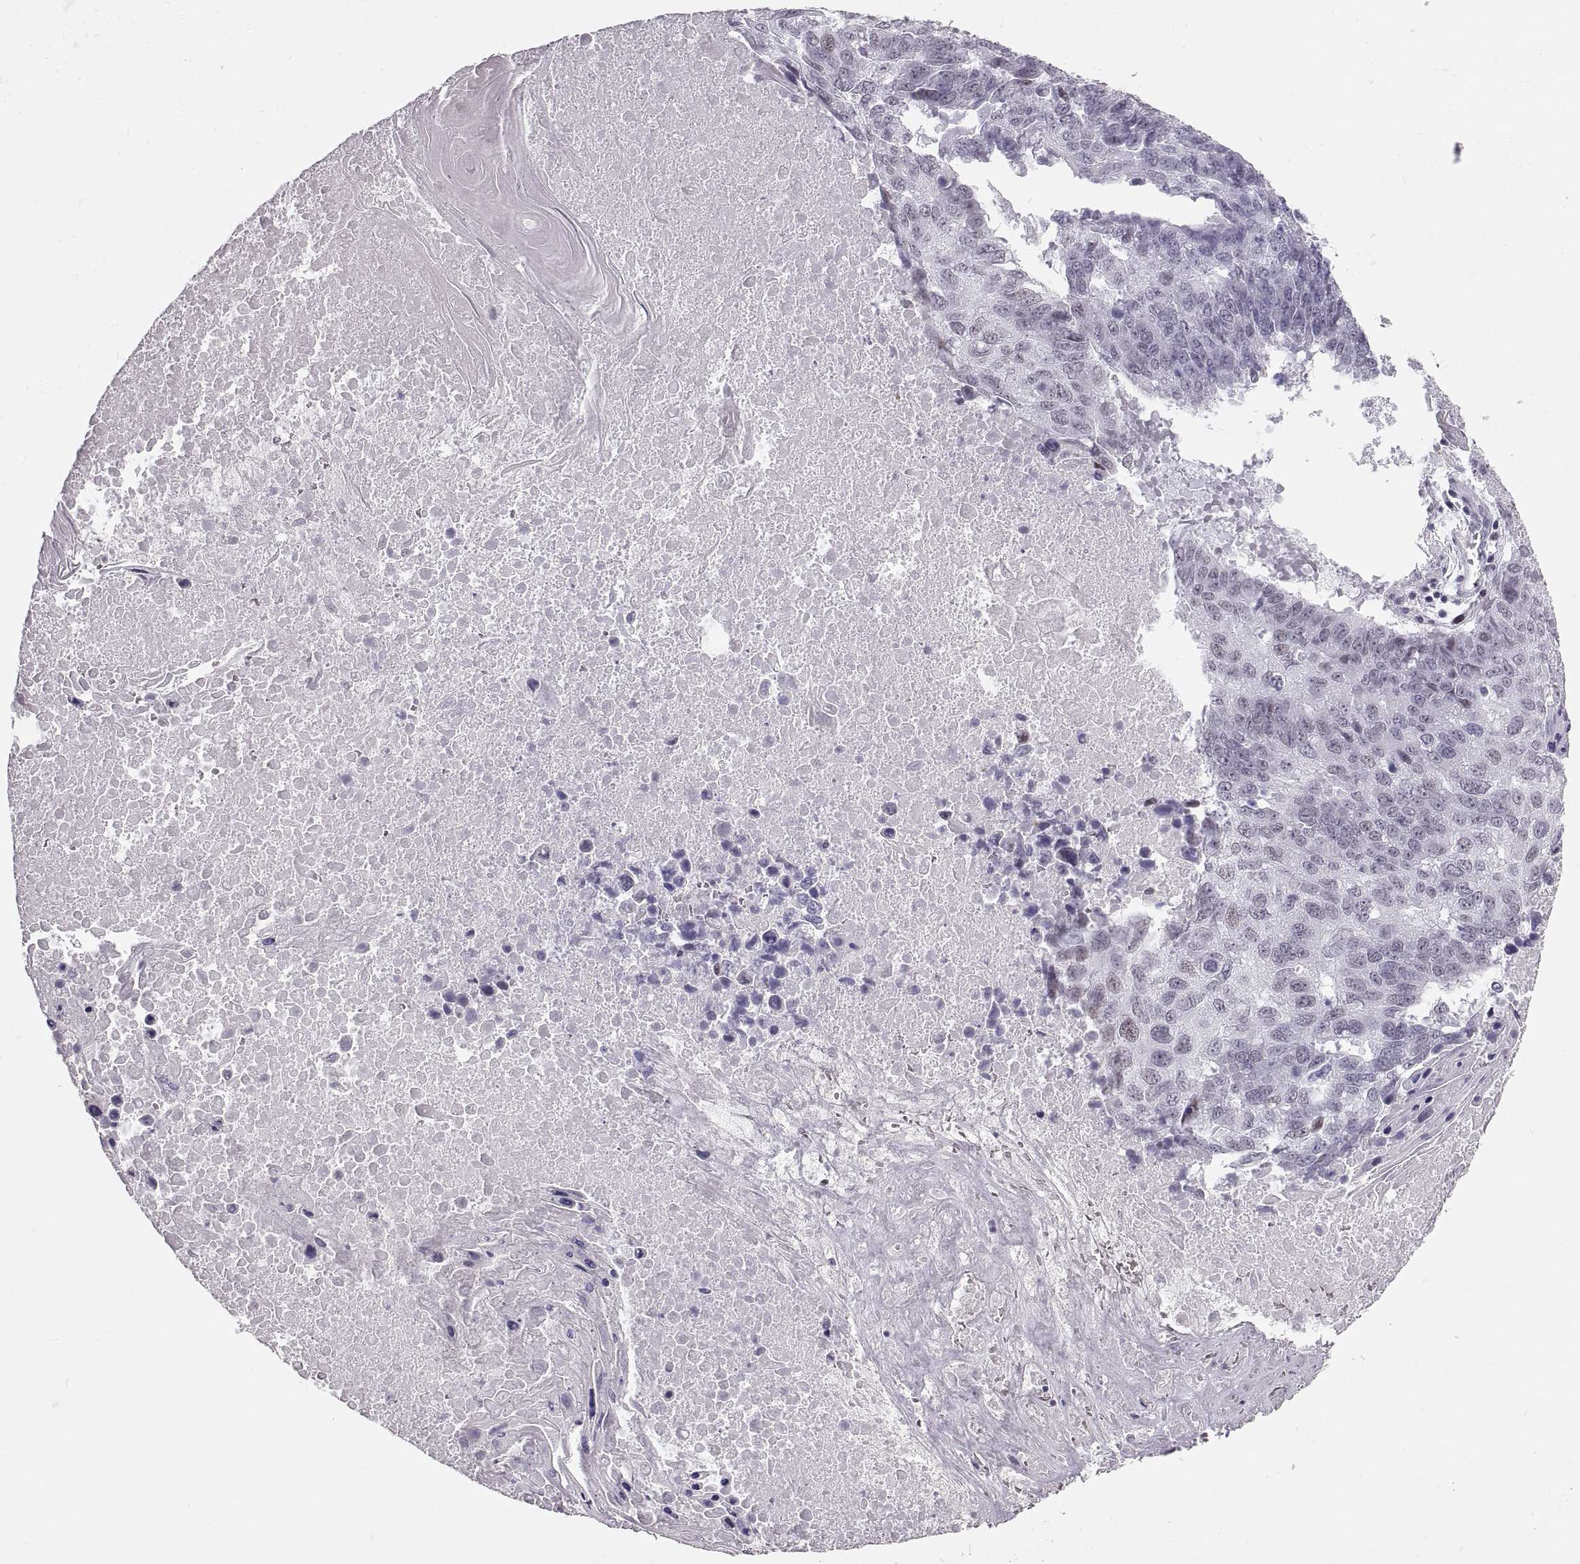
{"staining": {"intensity": "negative", "quantity": "none", "location": "none"}, "tissue": "lung cancer", "cell_type": "Tumor cells", "image_type": "cancer", "snomed": [{"axis": "morphology", "description": "Squamous cell carcinoma, NOS"}, {"axis": "topography", "description": "Lung"}], "caption": "There is no significant staining in tumor cells of squamous cell carcinoma (lung).", "gene": "NANOS3", "patient": {"sex": "male", "age": 73}}